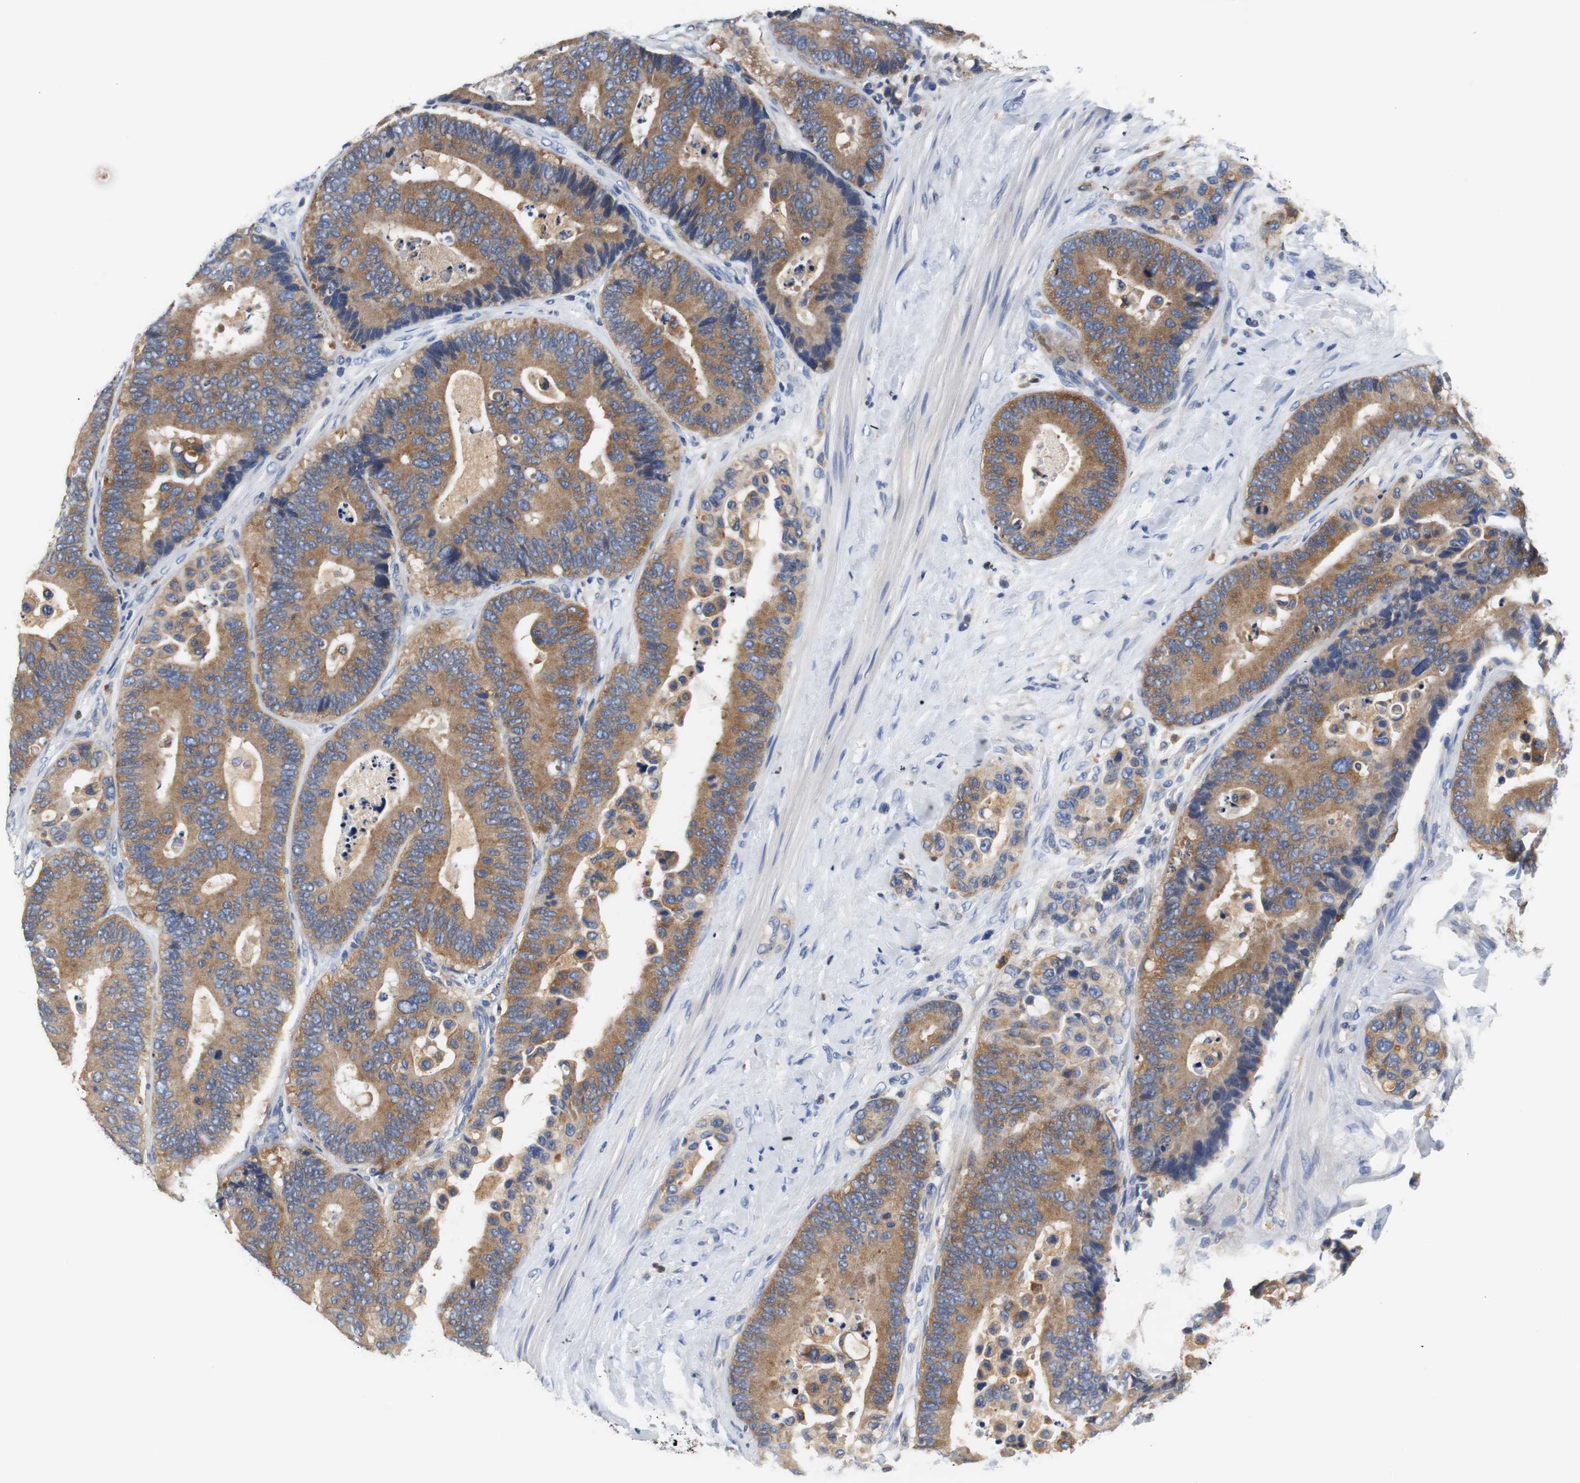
{"staining": {"intensity": "moderate", "quantity": ">75%", "location": "cytoplasmic/membranous"}, "tissue": "colorectal cancer", "cell_type": "Tumor cells", "image_type": "cancer", "snomed": [{"axis": "morphology", "description": "Normal tissue, NOS"}, {"axis": "morphology", "description": "Adenocarcinoma, NOS"}, {"axis": "topography", "description": "Colon"}], "caption": "IHC histopathology image of human colorectal cancer (adenocarcinoma) stained for a protein (brown), which exhibits medium levels of moderate cytoplasmic/membranous positivity in about >75% of tumor cells.", "gene": "VAMP8", "patient": {"sex": "male", "age": 82}}